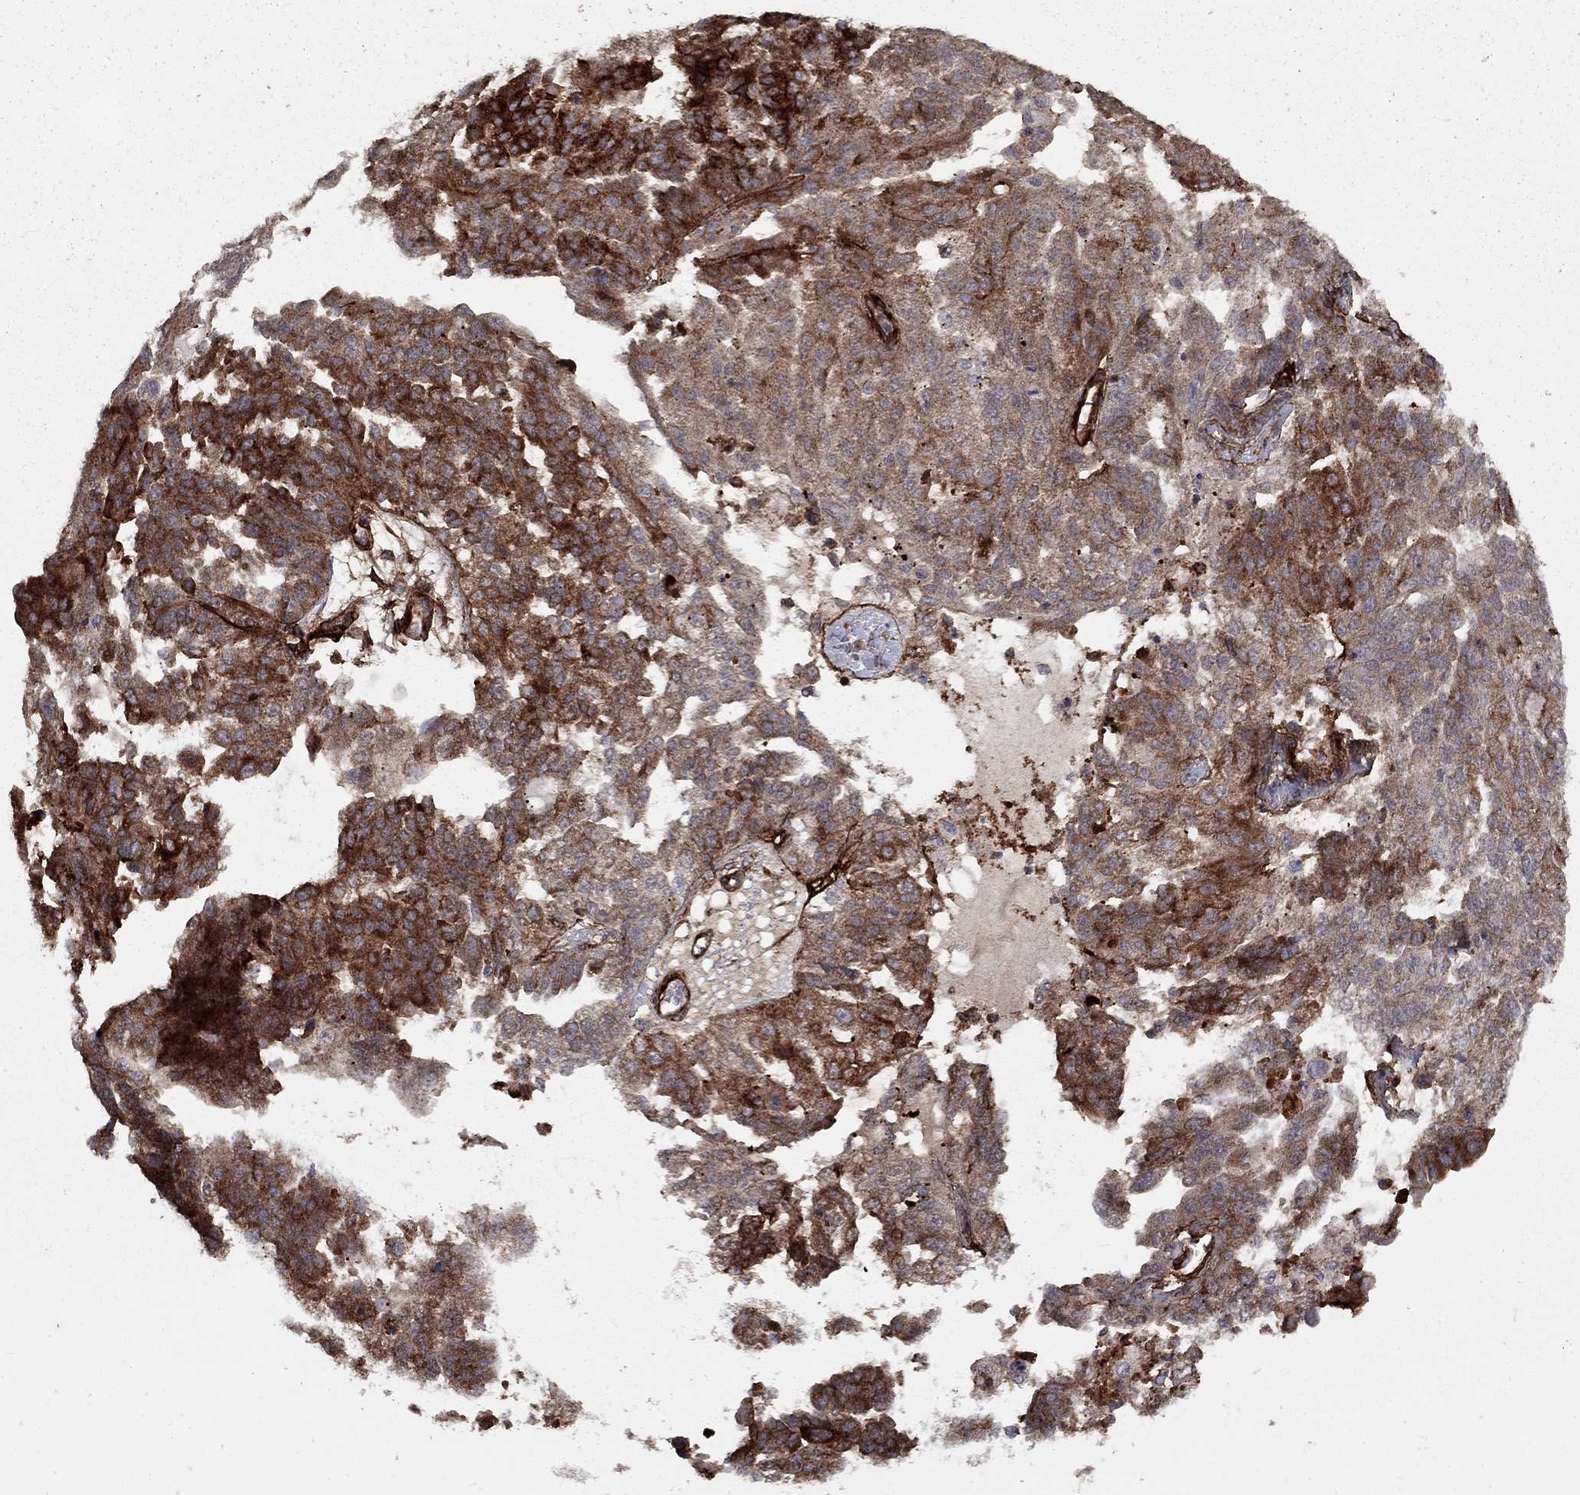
{"staining": {"intensity": "strong", "quantity": "<25%", "location": "cytoplasmic/membranous"}, "tissue": "ovarian cancer", "cell_type": "Tumor cells", "image_type": "cancer", "snomed": [{"axis": "morphology", "description": "Cystadenocarcinoma, serous, NOS"}, {"axis": "topography", "description": "Ovary"}], "caption": "Ovarian serous cystadenocarcinoma stained with a protein marker demonstrates strong staining in tumor cells.", "gene": "COL18A1", "patient": {"sex": "female", "age": 58}}